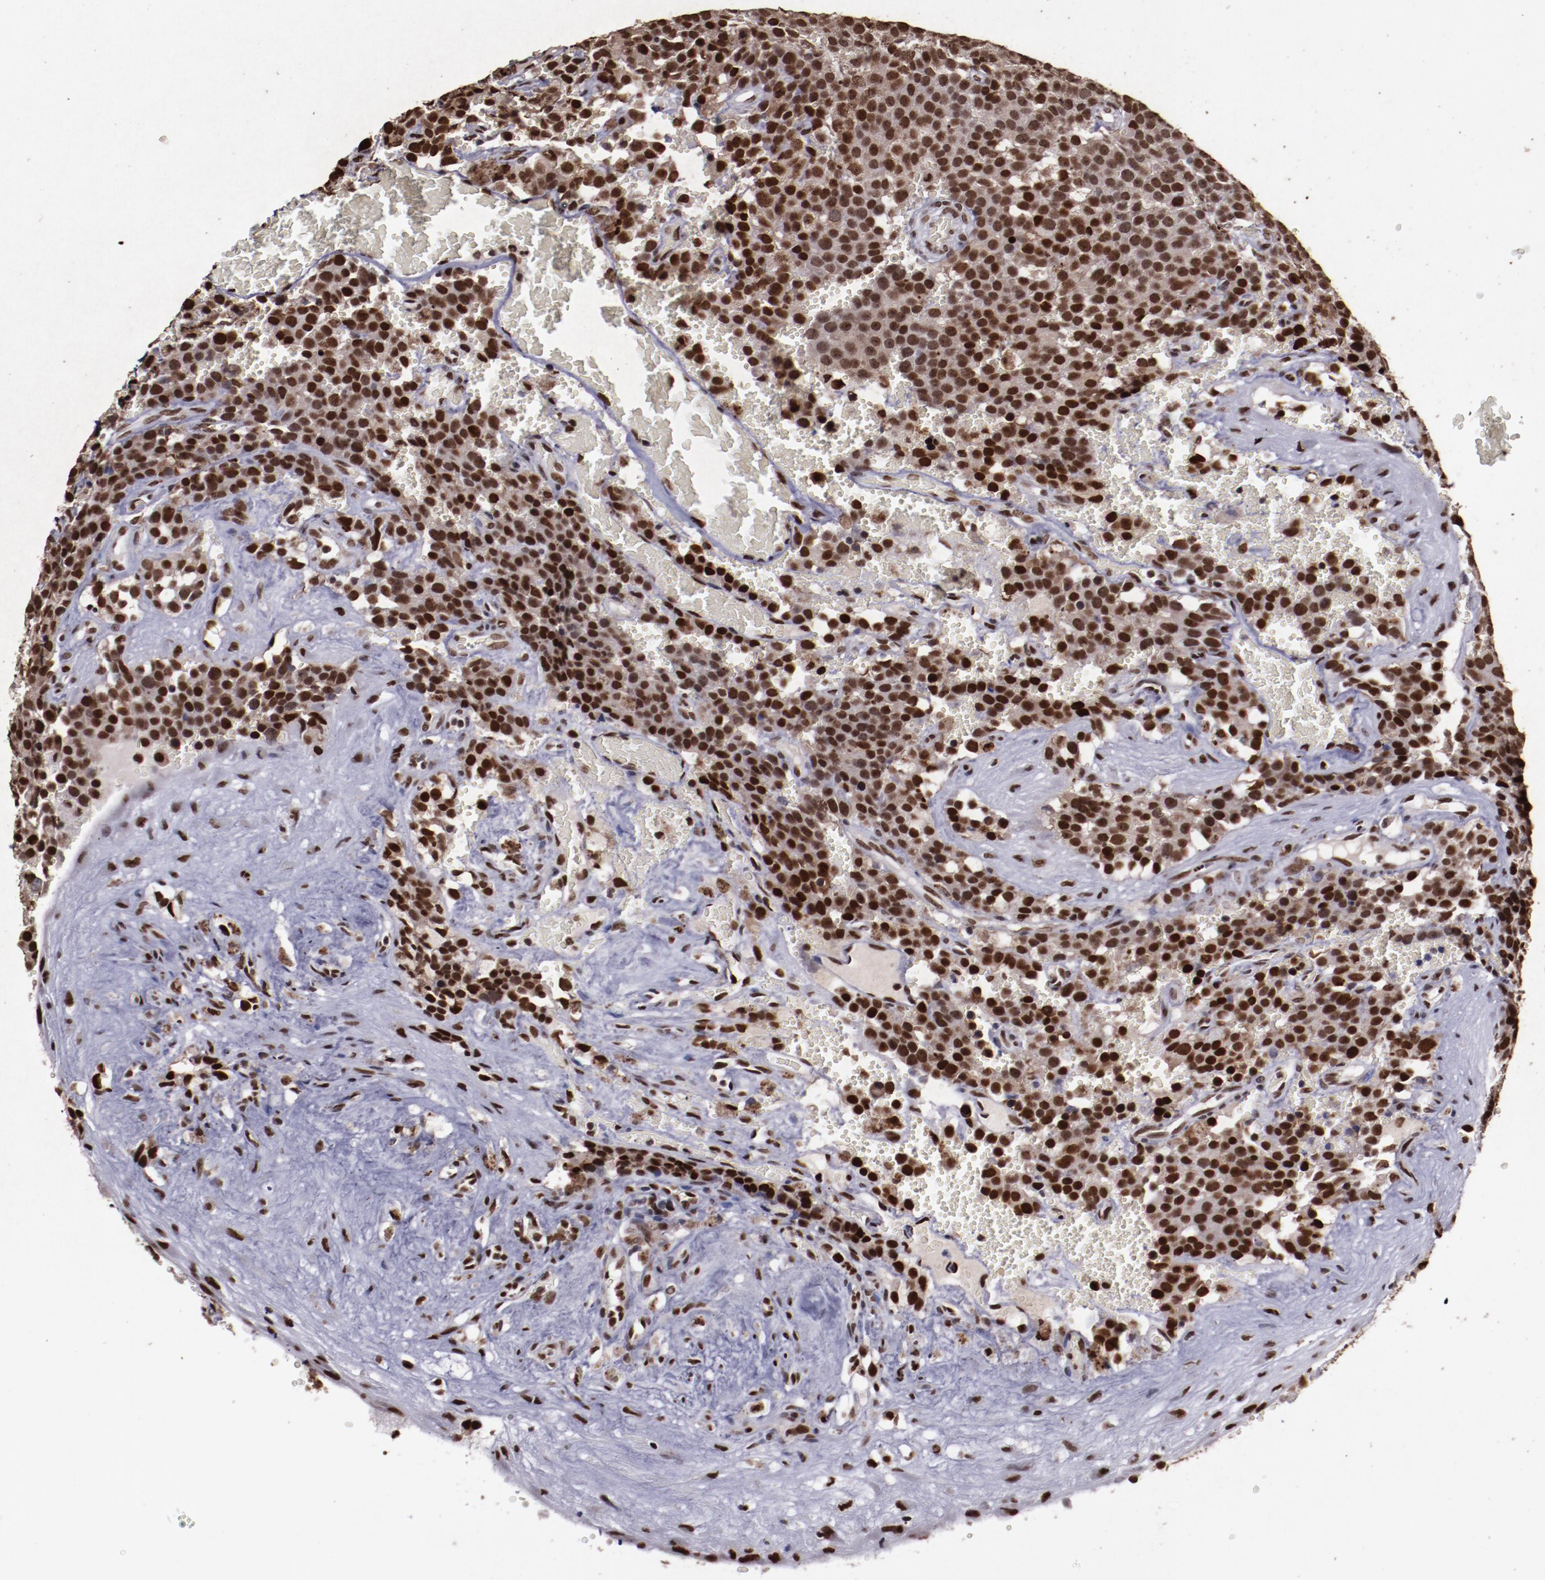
{"staining": {"intensity": "strong", "quantity": ">75%", "location": "nuclear"}, "tissue": "testis cancer", "cell_type": "Tumor cells", "image_type": "cancer", "snomed": [{"axis": "morphology", "description": "Seminoma, NOS"}, {"axis": "topography", "description": "Testis"}], "caption": "This photomicrograph exhibits testis cancer stained with IHC to label a protein in brown. The nuclear of tumor cells show strong positivity for the protein. Nuclei are counter-stained blue.", "gene": "APEX1", "patient": {"sex": "male", "age": 71}}